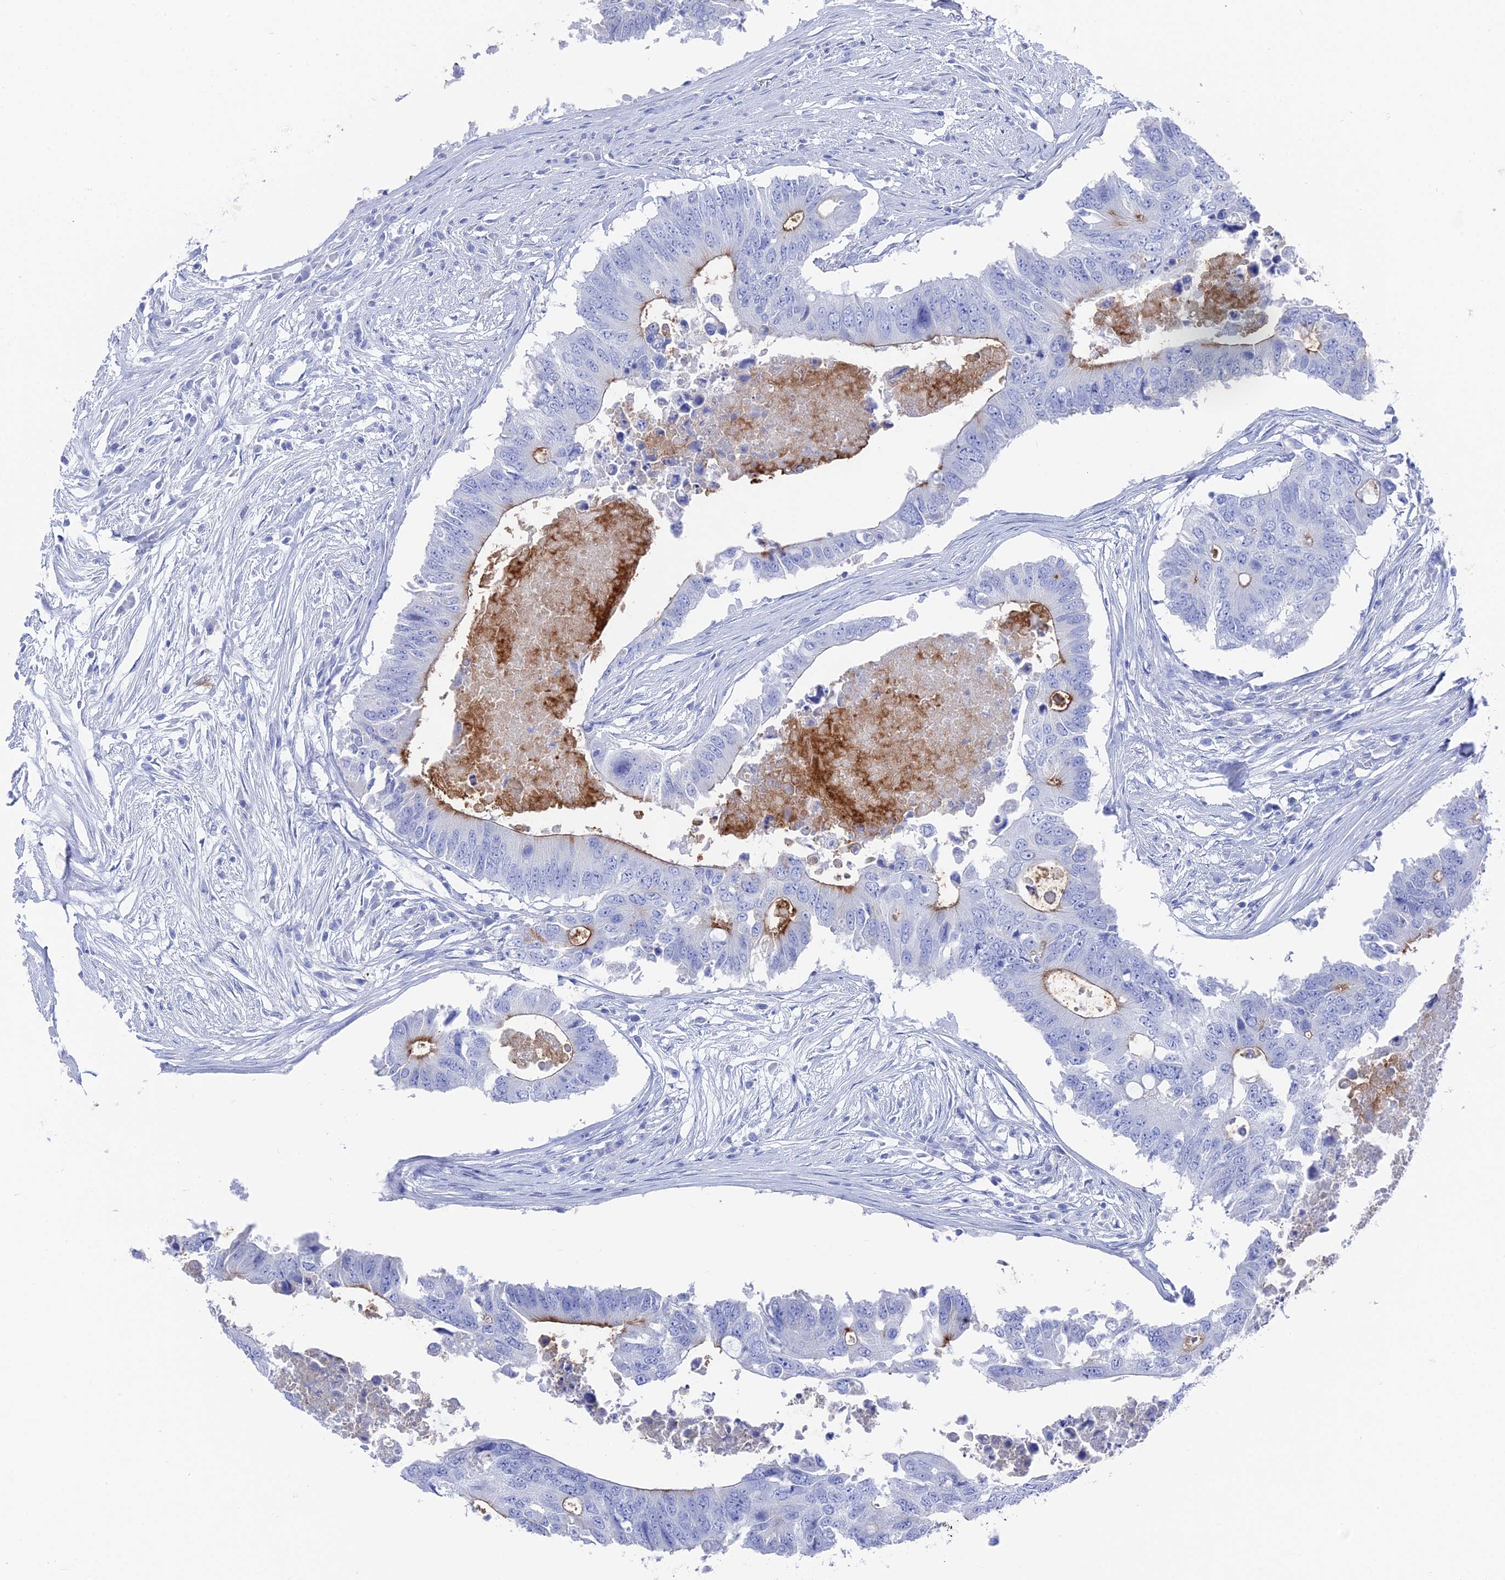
{"staining": {"intensity": "moderate", "quantity": "<25%", "location": "cytoplasmic/membranous"}, "tissue": "colorectal cancer", "cell_type": "Tumor cells", "image_type": "cancer", "snomed": [{"axis": "morphology", "description": "Adenocarcinoma, NOS"}, {"axis": "topography", "description": "Colon"}], "caption": "About <25% of tumor cells in human colorectal cancer exhibit moderate cytoplasmic/membranous protein staining as visualized by brown immunohistochemical staining.", "gene": "ENPP3", "patient": {"sex": "male", "age": 71}}